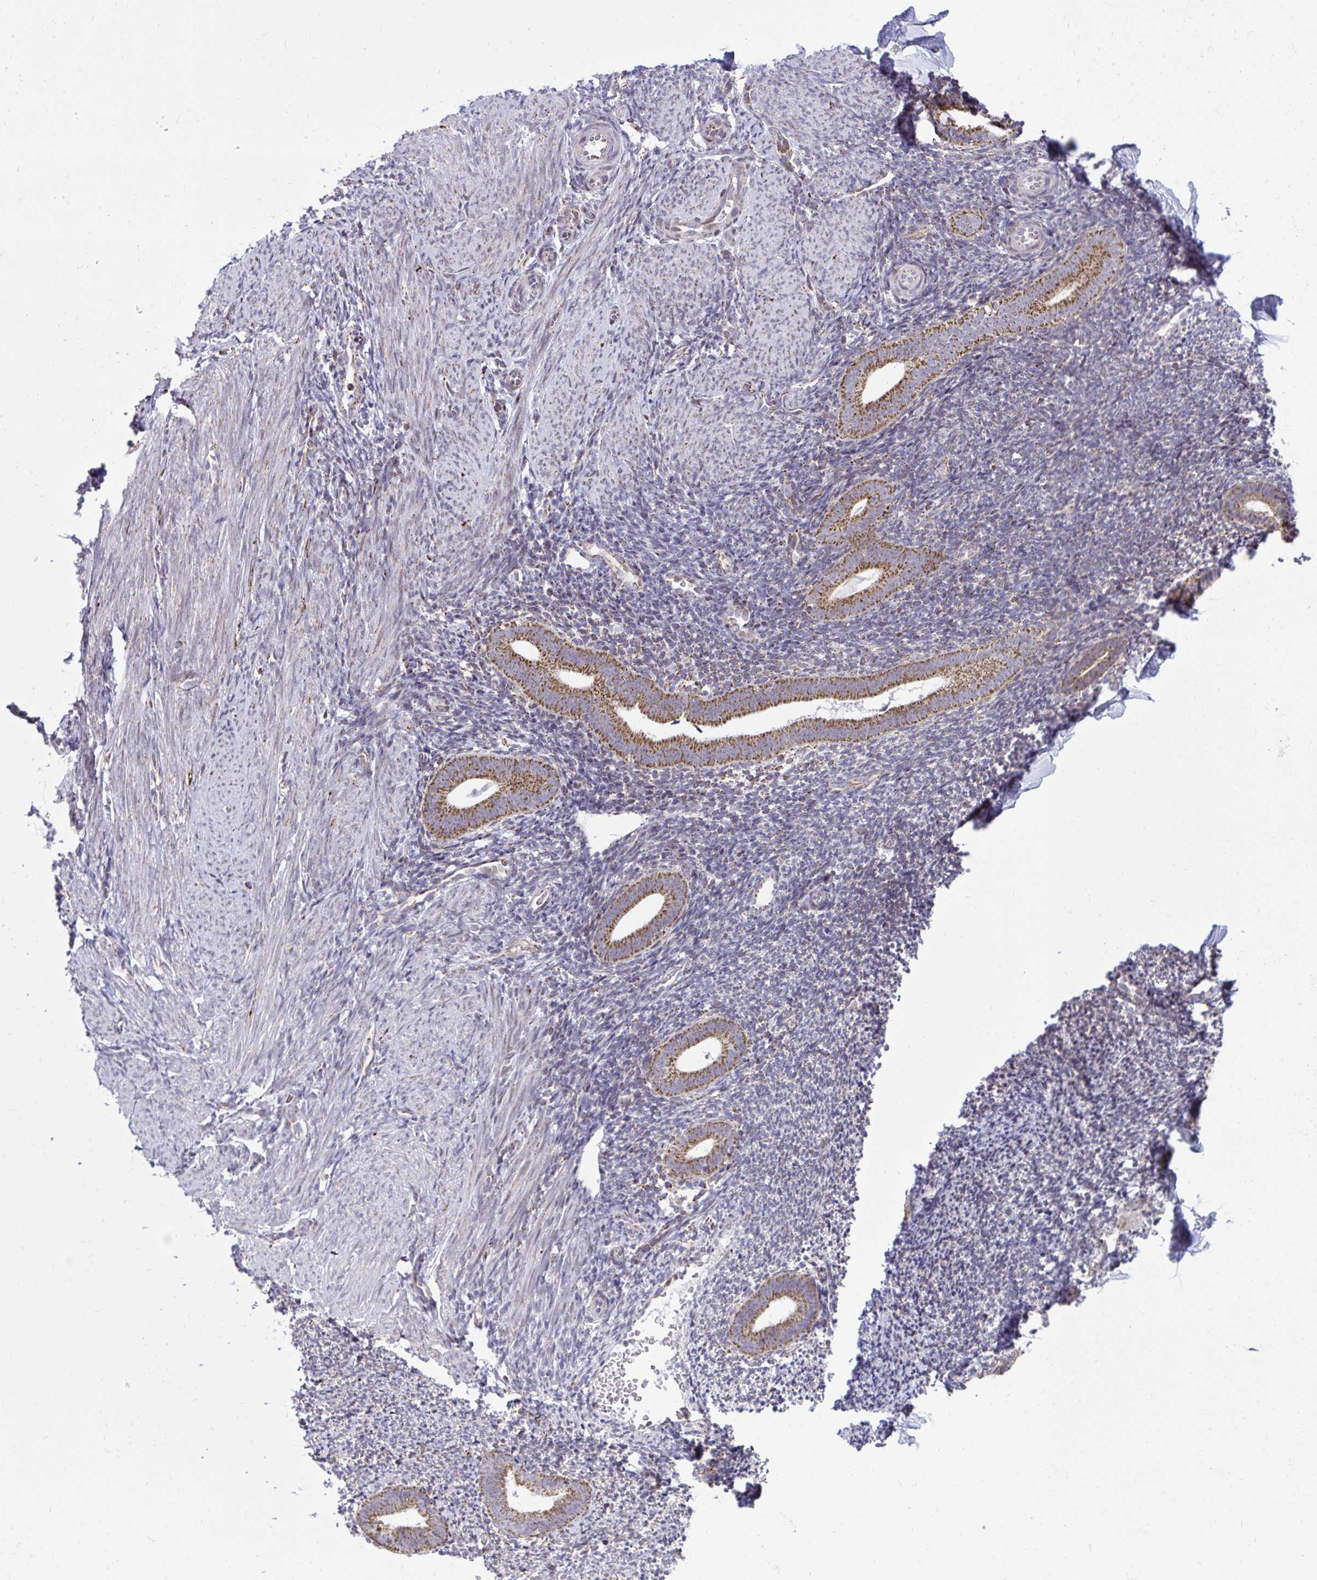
{"staining": {"intensity": "moderate", "quantity": "25%-75%", "location": "cytoplasmic/membranous"}, "tissue": "endometrium", "cell_type": "Cells in endometrial stroma", "image_type": "normal", "snomed": [{"axis": "morphology", "description": "Normal tissue, NOS"}, {"axis": "topography", "description": "Endometrium"}], "caption": "This micrograph displays normal endometrium stained with immunohistochemistry to label a protein in brown. The cytoplasmic/membranous of cells in endometrial stroma show moderate positivity for the protein. Nuclei are counter-stained blue.", "gene": "ZNF362", "patient": {"sex": "female", "age": 39}}